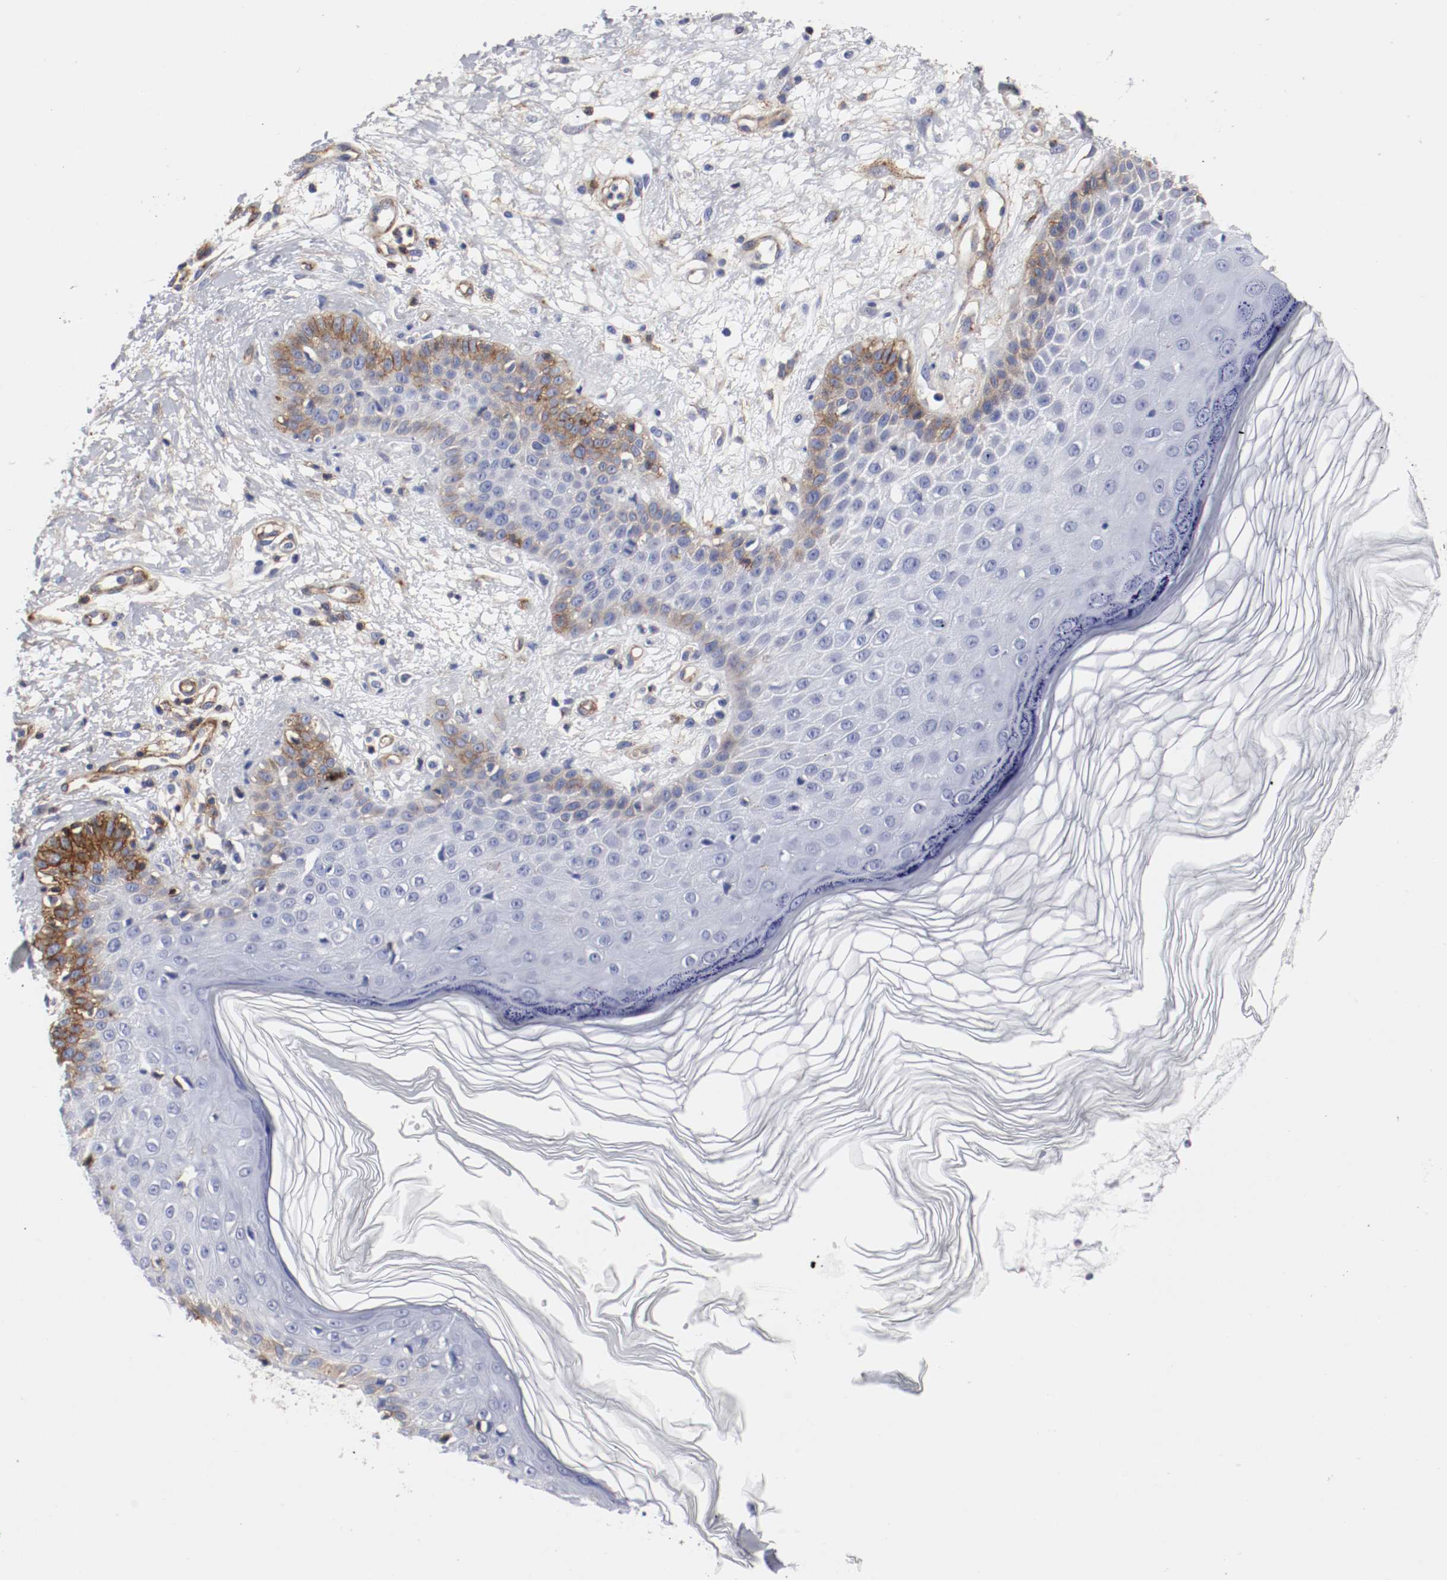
{"staining": {"intensity": "weak", "quantity": "<25%", "location": "cytoplasmic/membranous"}, "tissue": "skin cancer", "cell_type": "Tumor cells", "image_type": "cancer", "snomed": [{"axis": "morphology", "description": "Squamous cell carcinoma, NOS"}, {"axis": "topography", "description": "Skin"}], "caption": "Immunohistochemistry (IHC) photomicrograph of neoplastic tissue: human skin cancer stained with DAB (3,3'-diaminobenzidine) demonstrates no significant protein staining in tumor cells. (Brightfield microscopy of DAB (3,3'-diaminobenzidine) immunohistochemistry at high magnification).", "gene": "IFITM1", "patient": {"sex": "female", "age": 78}}